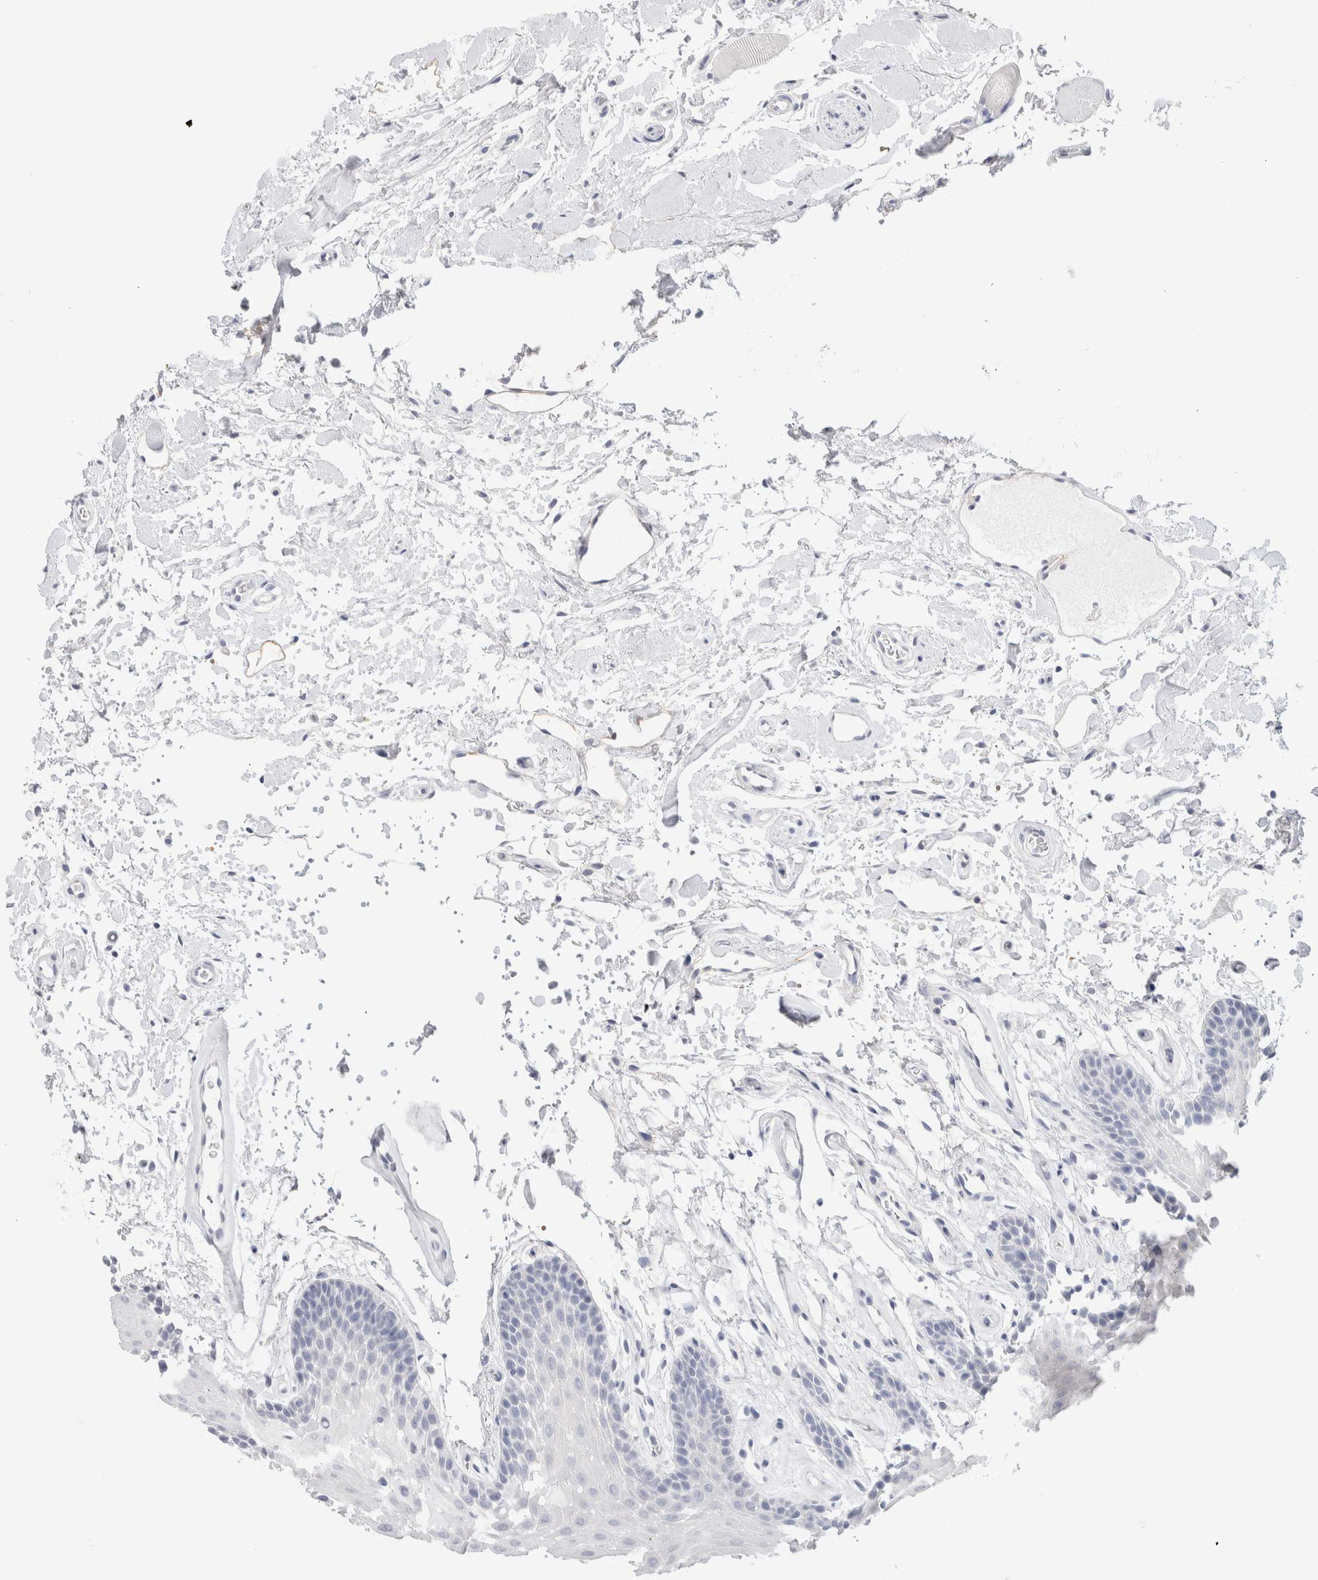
{"staining": {"intensity": "negative", "quantity": "none", "location": "none"}, "tissue": "oral mucosa", "cell_type": "Squamous epithelial cells", "image_type": "normal", "snomed": [{"axis": "morphology", "description": "Normal tissue, NOS"}, {"axis": "topography", "description": "Oral tissue"}], "caption": "Immunohistochemistry (IHC) of normal human oral mucosa reveals no positivity in squamous epithelial cells.", "gene": "CD38", "patient": {"sex": "male", "age": 62}}